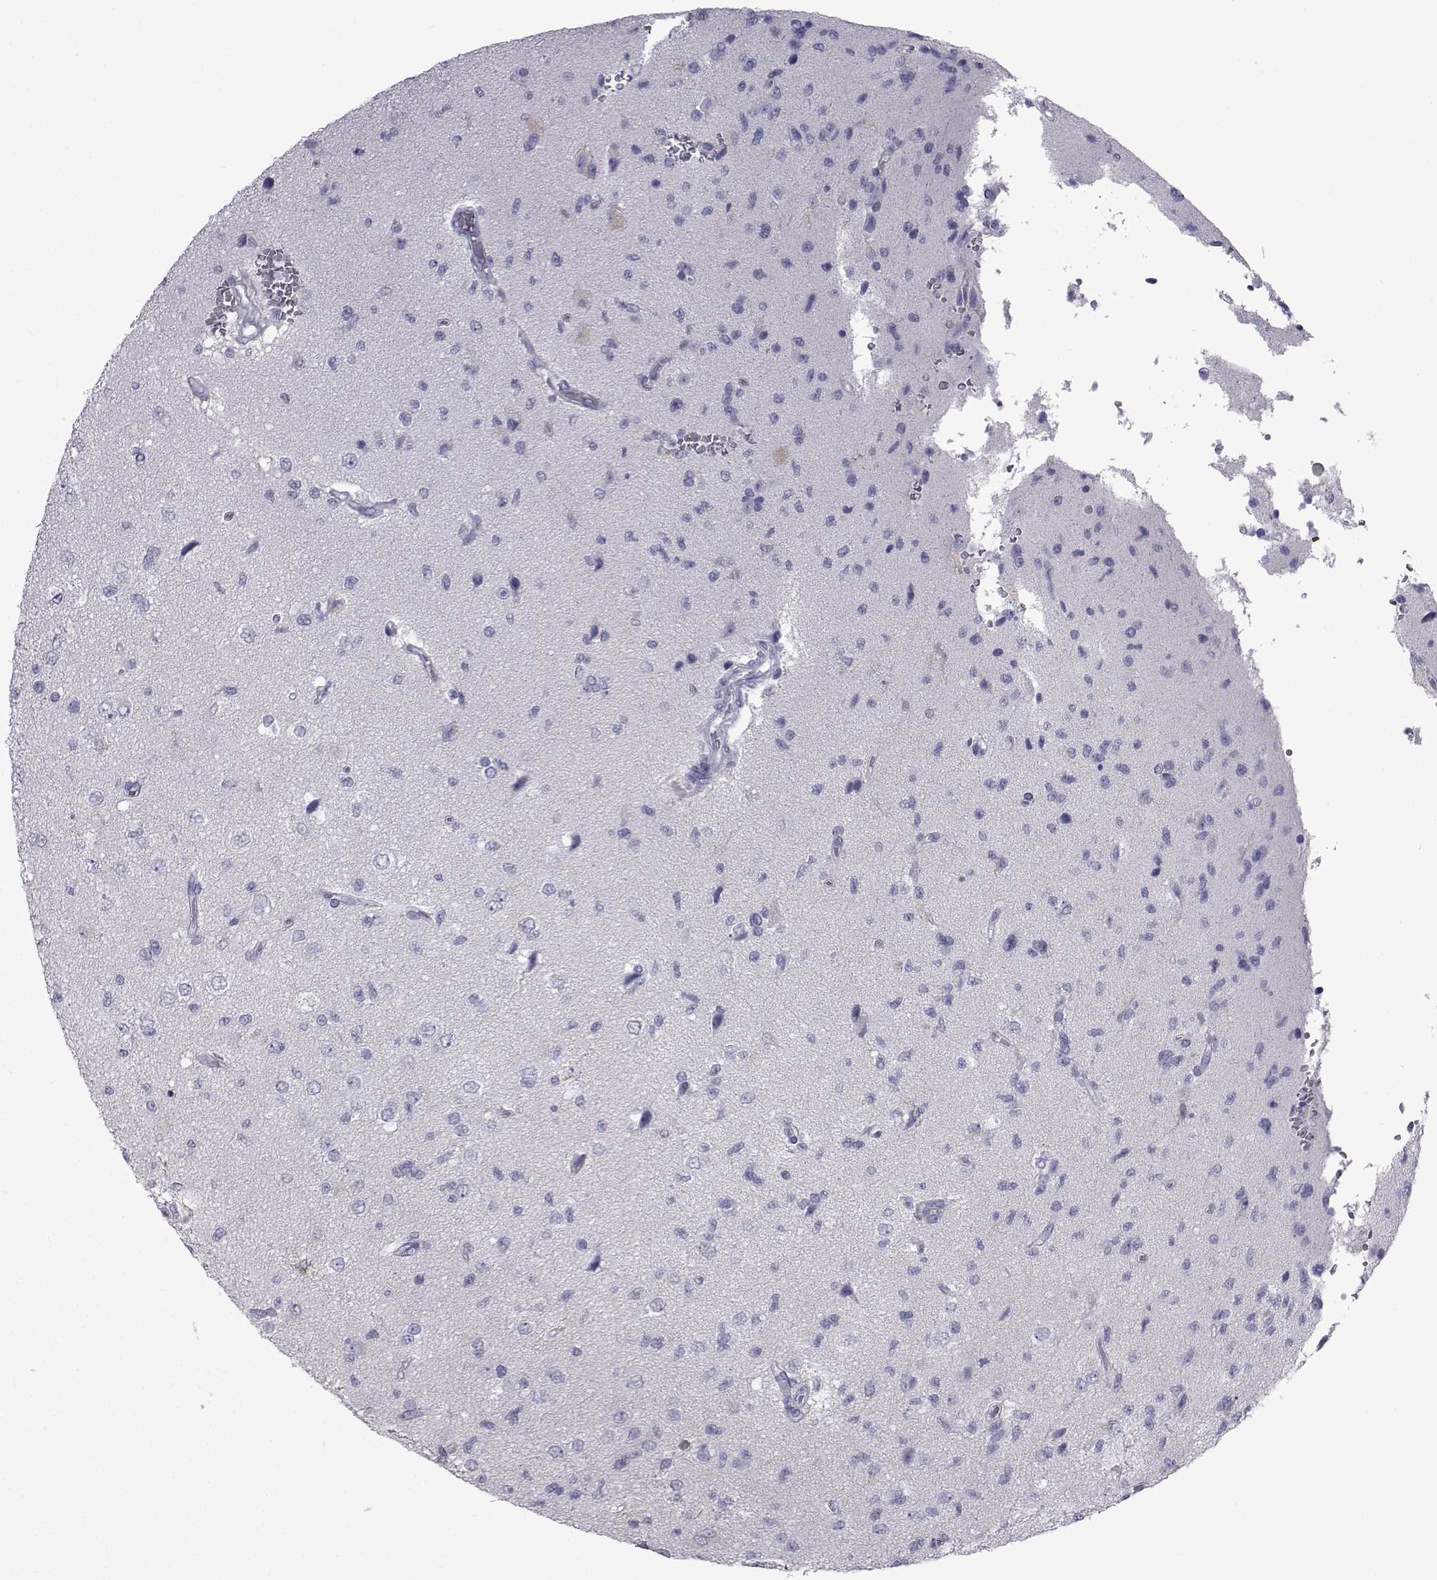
{"staining": {"intensity": "negative", "quantity": "none", "location": "none"}, "tissue": "glioma", "cell_type": "Tumor cells", "image_type": "cancer", "snomed": [{"axis": "morphology", "description": "Glioma, malignant, High grade"}, {"axis": "topography", "description": "Brain"}], "caption": "An image of human glioma is negative for staining in tumor cells.", "gene": "FDXR", "patient": {"sex": "male", "age": 56}}